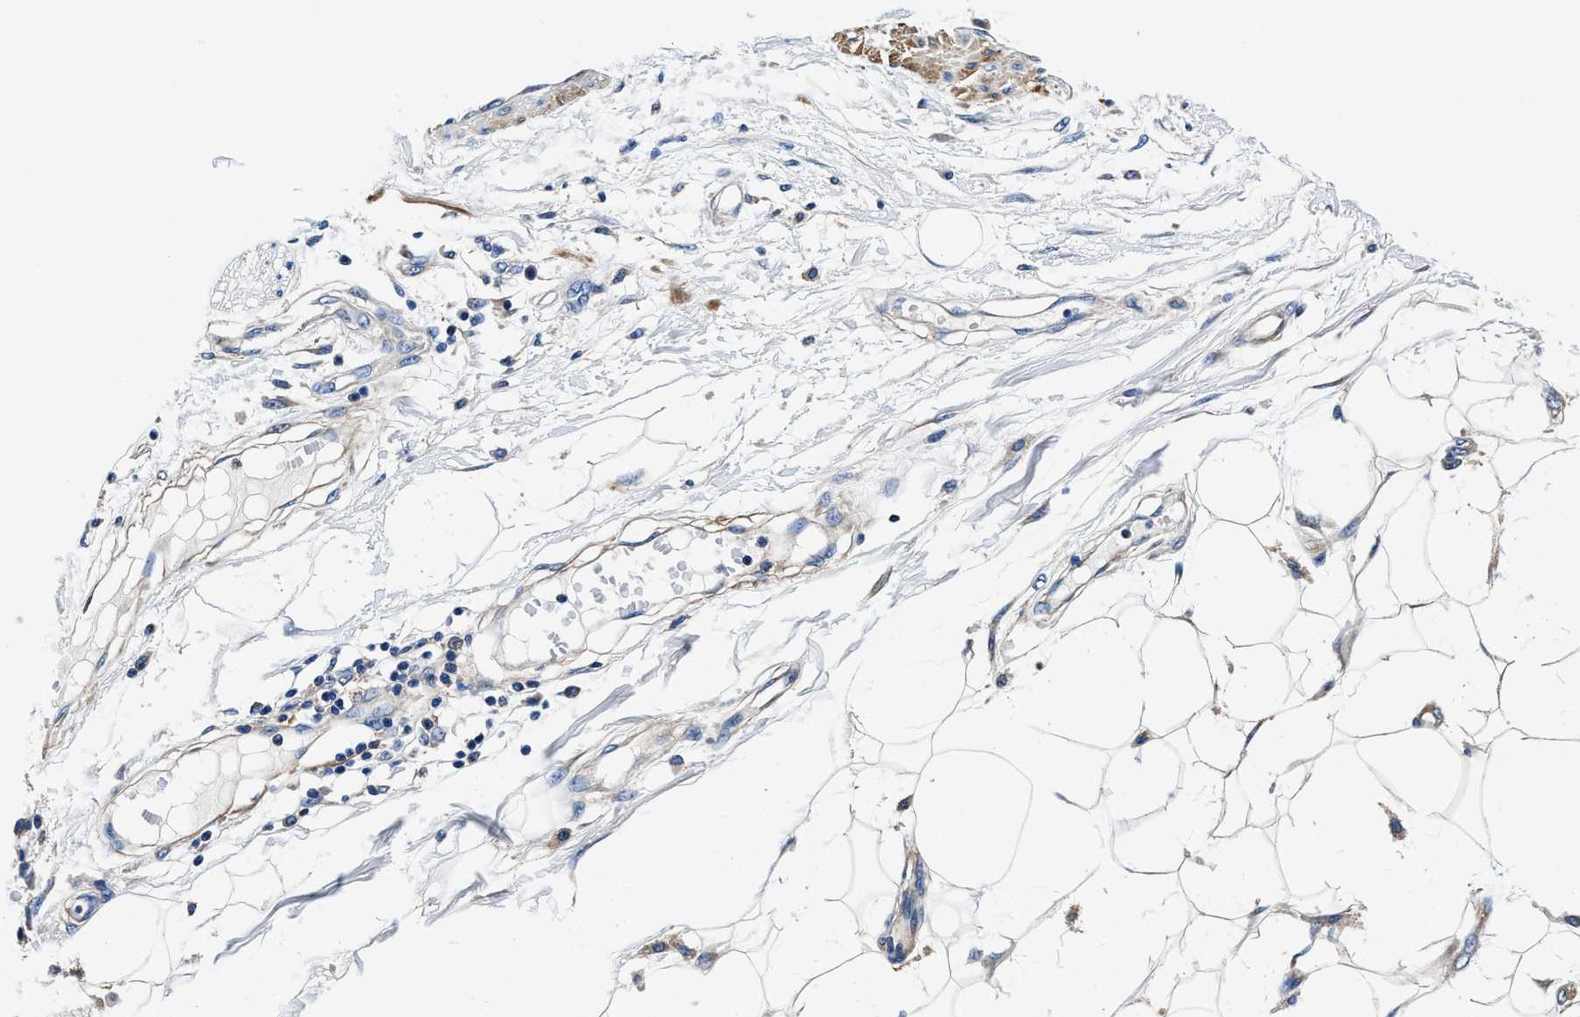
{"staining": {"intensity": "weak", "quantity": "25%-75%", "location": "cytoplasmic/membranous"}, "tissue": "adipose tissue", "cell_type": "Adipocytes", "image_type": "normal", "snomed": [{"axis": "morphology", "description": "Normal tissue, NOS"}, {"axis": "morphology", "description": "Squamous cell carcinoma, NOS"}, {"axis": "topography", "description": "Skin"}, {"axis": "topography", "description": "Peripheral nerve tissue"}], "caption": "Immunohistochemistry (IHC) of normal human adipose tissue demonstrates low levels of weak cytoplasmic/membranous staining in about 25%-75% of adipocytes.", "gene": "NEU1", "patient": {"sex": "male", "age": 83}}